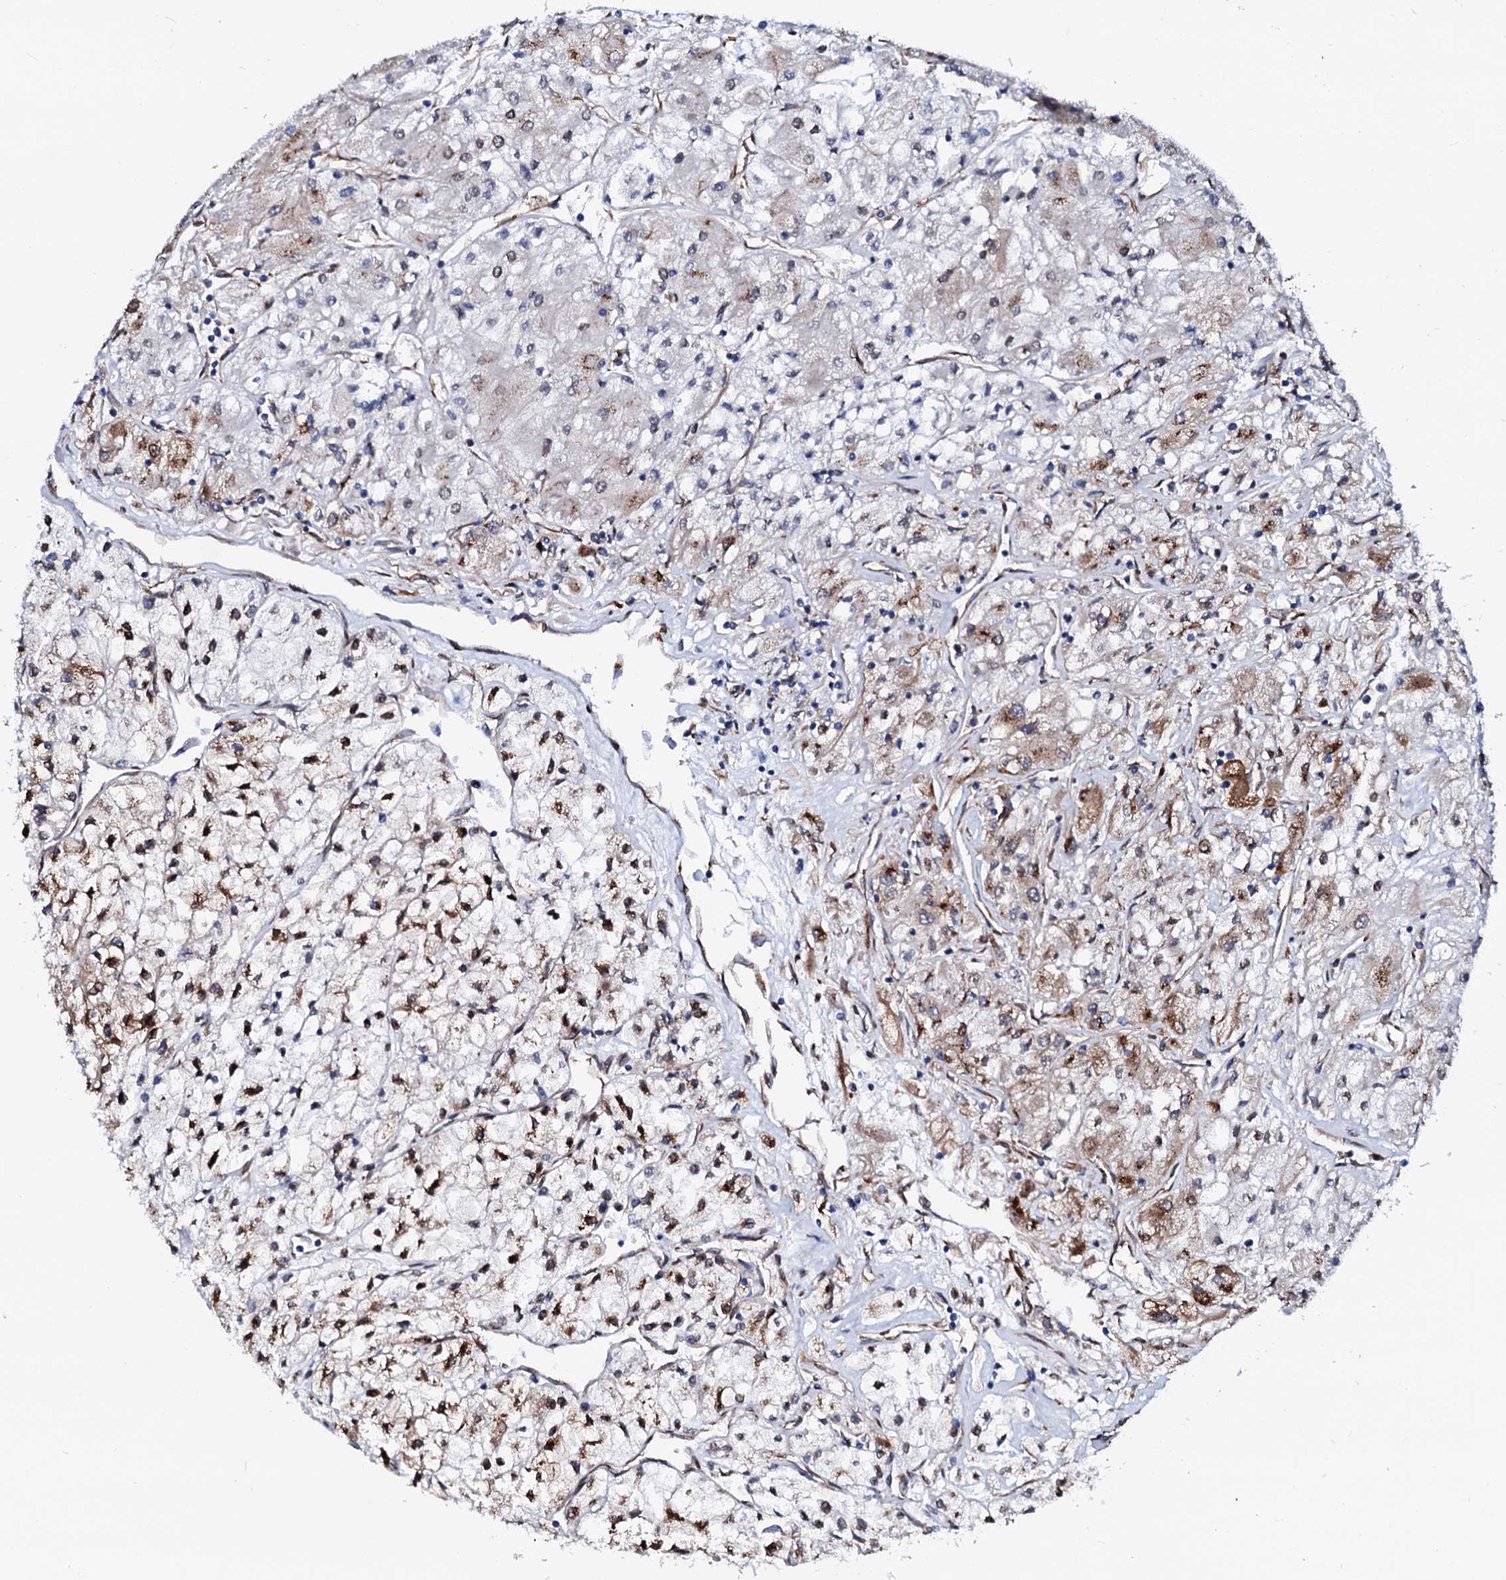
{"staining": {"intensity": "moderate", "quantity": "25%-75%", "location": "cytoplasmic/membranous"}, "tissue": "renal cancer", "cell_type": "Tumor cells", "image_type": "cancer", "snomed": [{"axis": "morphology", "description": "Adenocarcinoma, NOS"}, {"axis": "topography", "description": "Kidney"}], "caption": "Immunohistochemical staining of renal adenocarcinoma exhibits moderate cytoplasmic/membranous protein positivity in about 25%-75% of tumor cells. The protein is stained brown, and the nuclei are stained in blue (DAB IHC with brightfield microscopy, high magnification).", "gene": "TMCO3", "patient": {"sex": "male", "age": 80}}